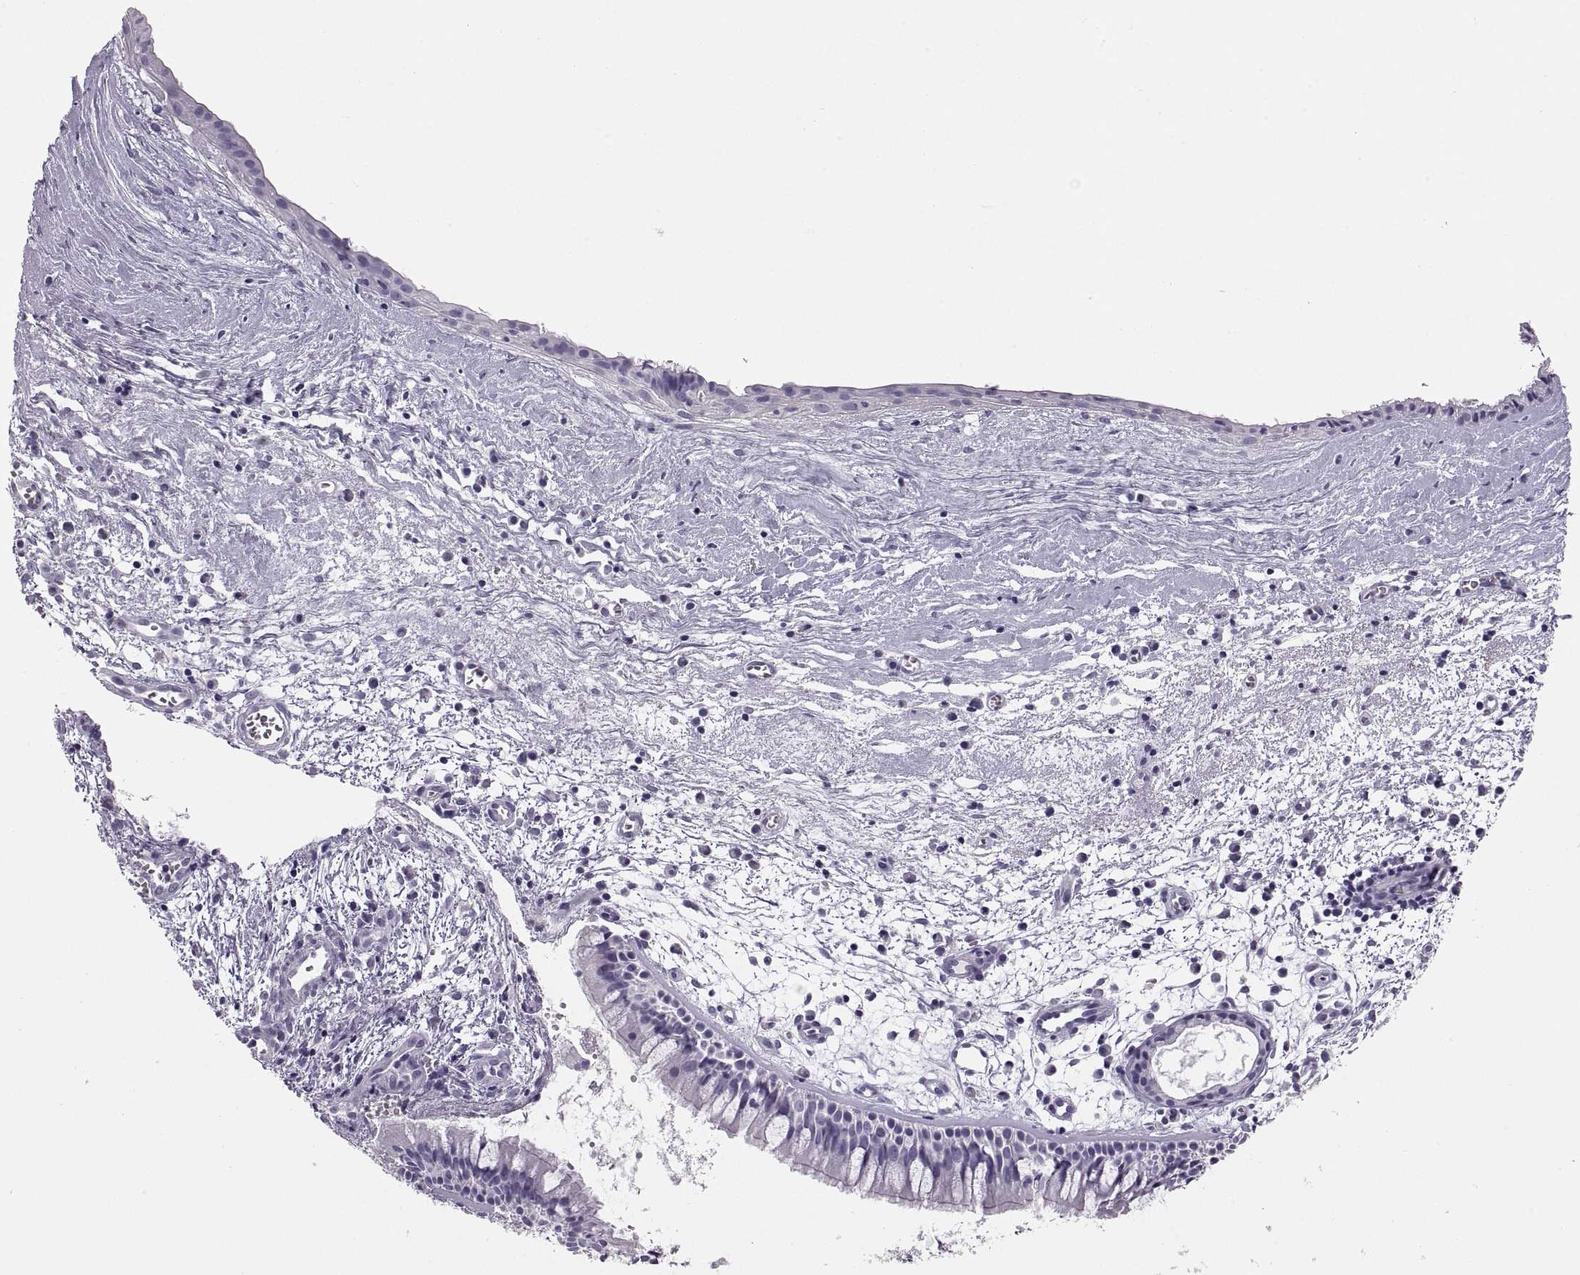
{"staining": {"intensity": "negative", "quantity": "none", "location": "none"}, "tissue": "nasopharynx", "cell_type": "Respiratory epithelial cells", "image_type": "normal", "snomed": [{"axis": "morphology", "description": "Normal tissue, NOS"}, {"axis": "topography", "description": "Nasopharynx"}], "caption": "High magnification brightfield microscopy of normal nasopharynx stained with DAB (3,3'-diaminobenzidine) (brown) and counterstained with hematoxylin (blue): respiratory epithelial cells show no significant positivity. (Brightfield microscopy of DAB (3,3'-diaminobenzidine) immunohistochemistry (IHC) at high magnification).", "gene": "COL9A3", "patient": {"sex": "male", "age": 83}}